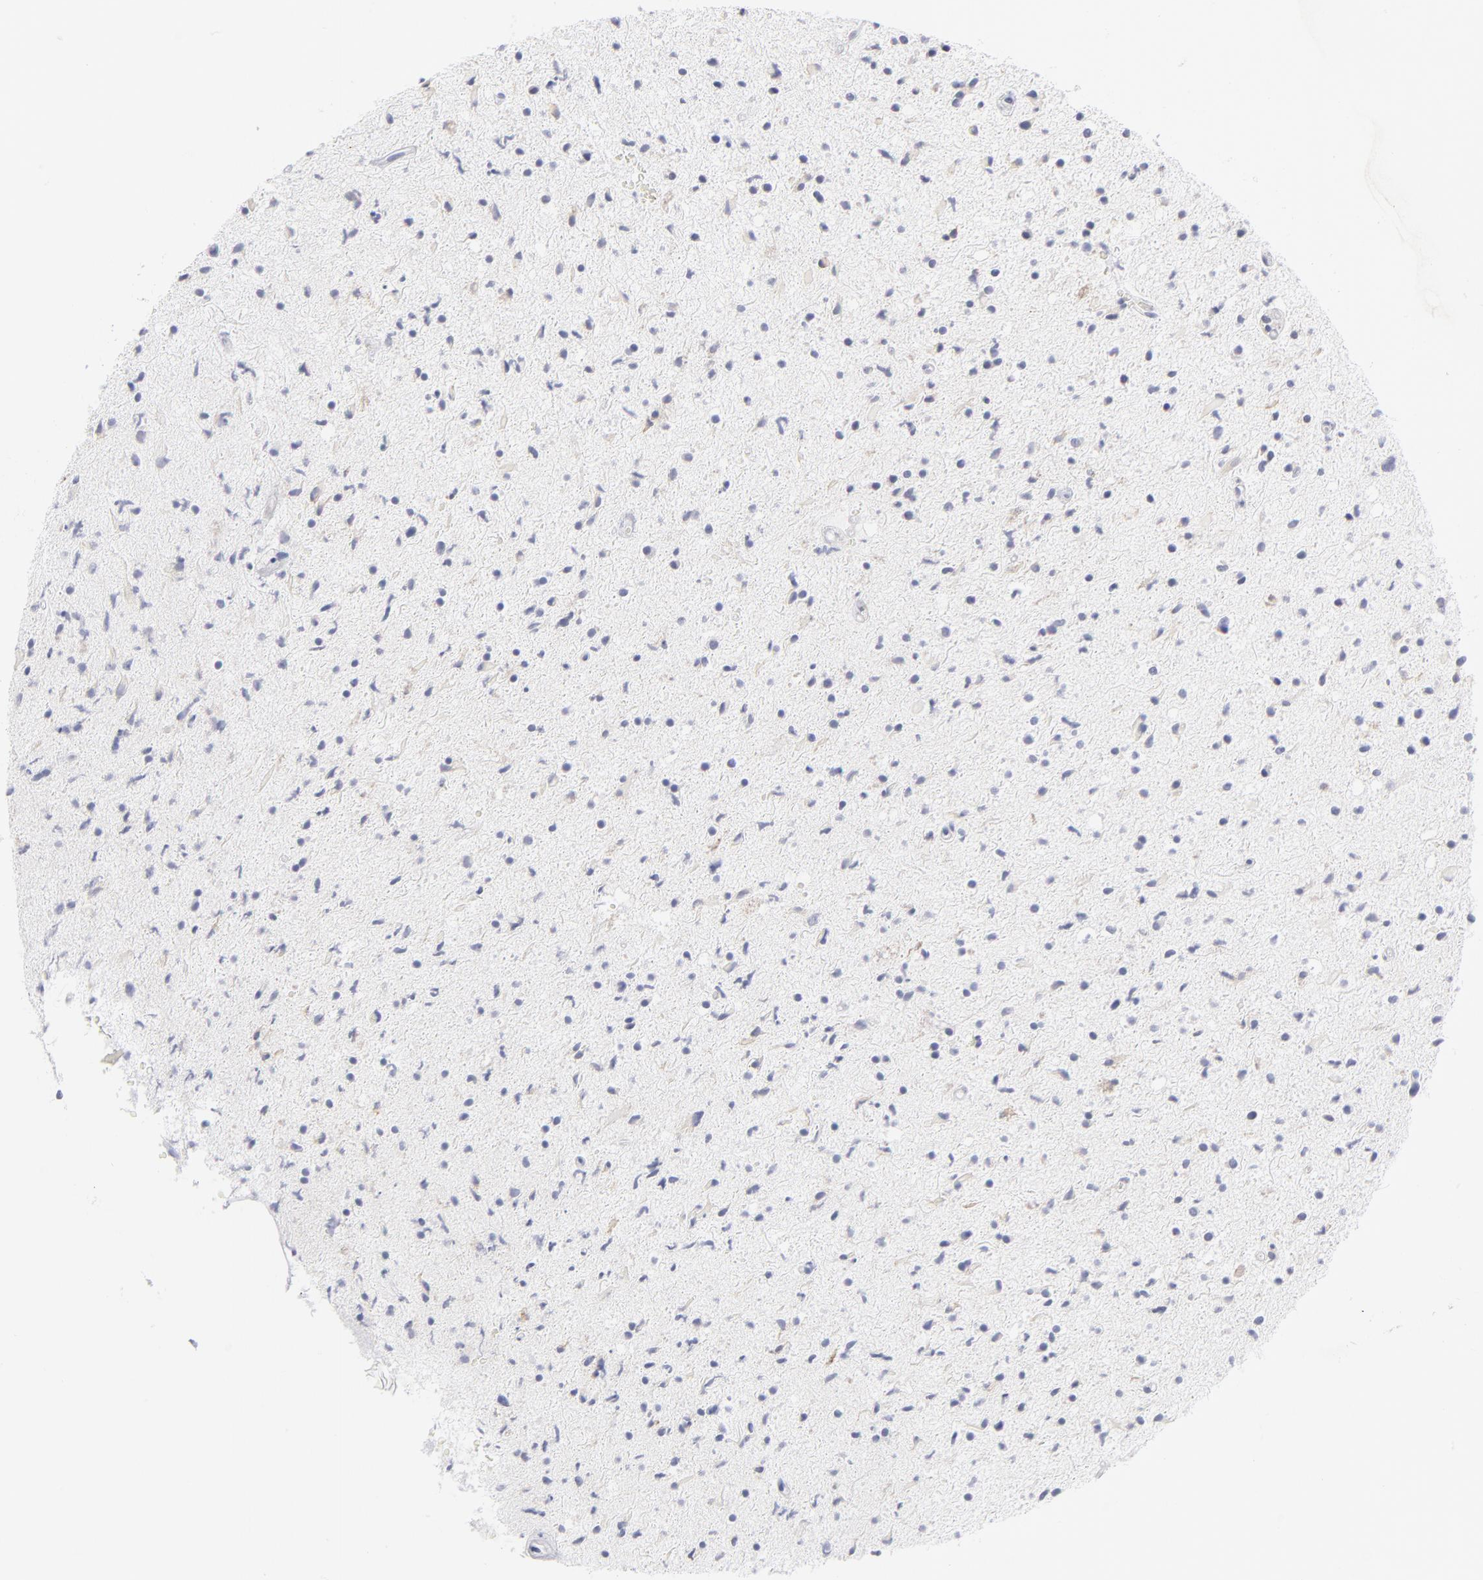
{"staining": {"intensity": "negative", "quantity": "none", "location": "none"}, "tissue": "glioma", "cell_type": "Tumor cells", "image_type": "cancer", "snomed": [{"axis": "morphology", "description": "Glioma, malignant, High grade"}, {"axis": "topography", "description": "Brain"}], "caption": "IHC histopathology image of neoplastic tissue: human malignant glioma (high-grade) stained with DAB (3,3'-diaminobenzidine) demonstrates no significant protein positivity in tumor cells.", "gene": "MTHFD2", "patient": {"sex": "male", "age": 33}}